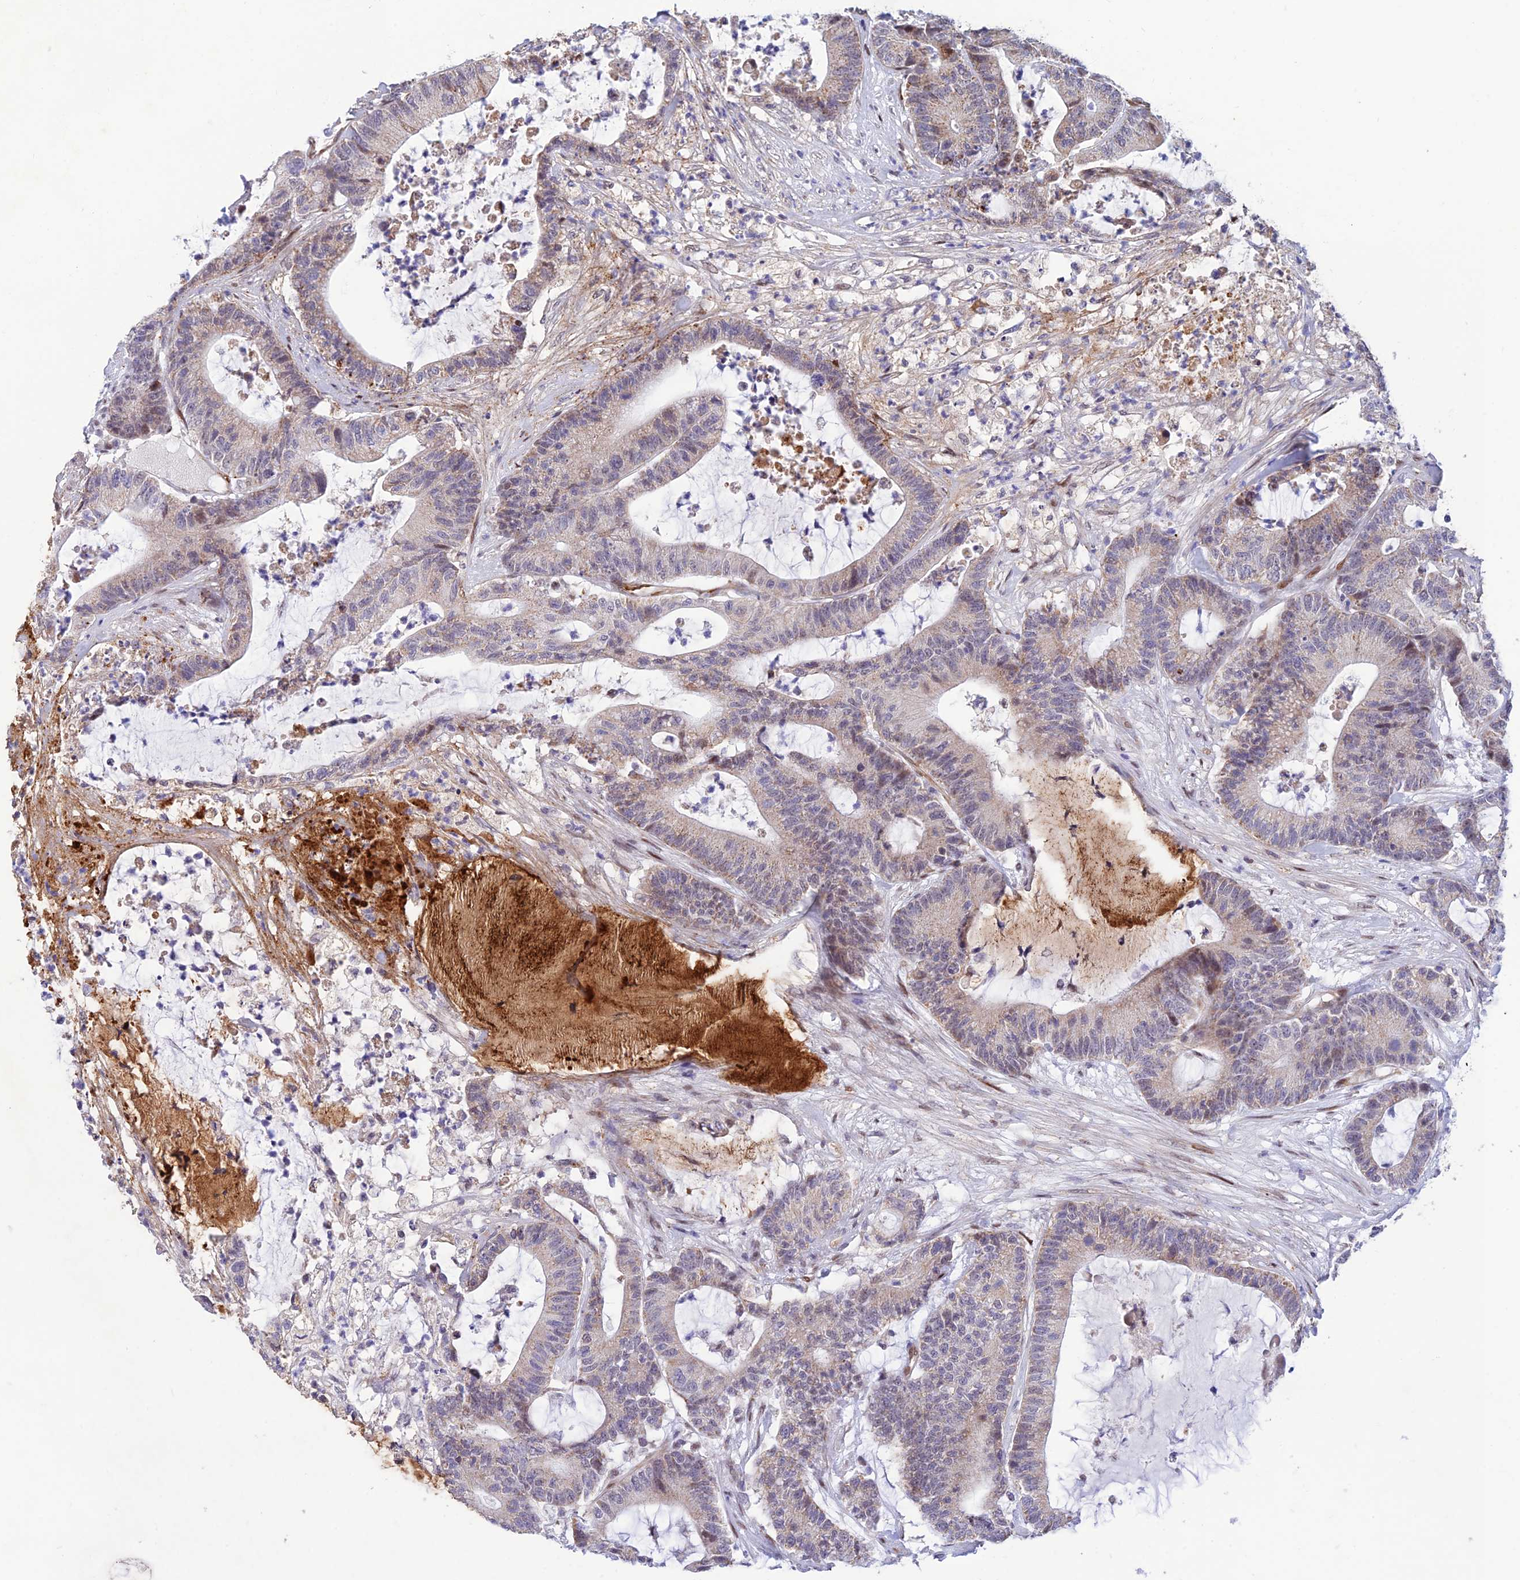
{"staining": {"intensity": "weak", "quantity": "<25%", "location": "cytoplasmic/membranous"}, "tissue": "colorectal cancer", "cell_type": "Tumor cells", "image_type": "cancer", "snomed": [{"axis": "morphology", "description": "Adenocarcinoma, NOS"}, {"axis": "topography", "description": "Colon"}], "caption": "Immunohistochemistry photomicrograph of human colorectal adenocarcinoma stained for a protein (brown), which exhibits no positivity in tumor cells. The staining was performed using DAB (3,3'-diaminobenzidine) to visualize the protein expression in brown, while the nuclei were stained in blue with hematoxylin (Magnification: 20x).", "gene": "WDR55", "patient": {"sex": "female", "age": 84}}